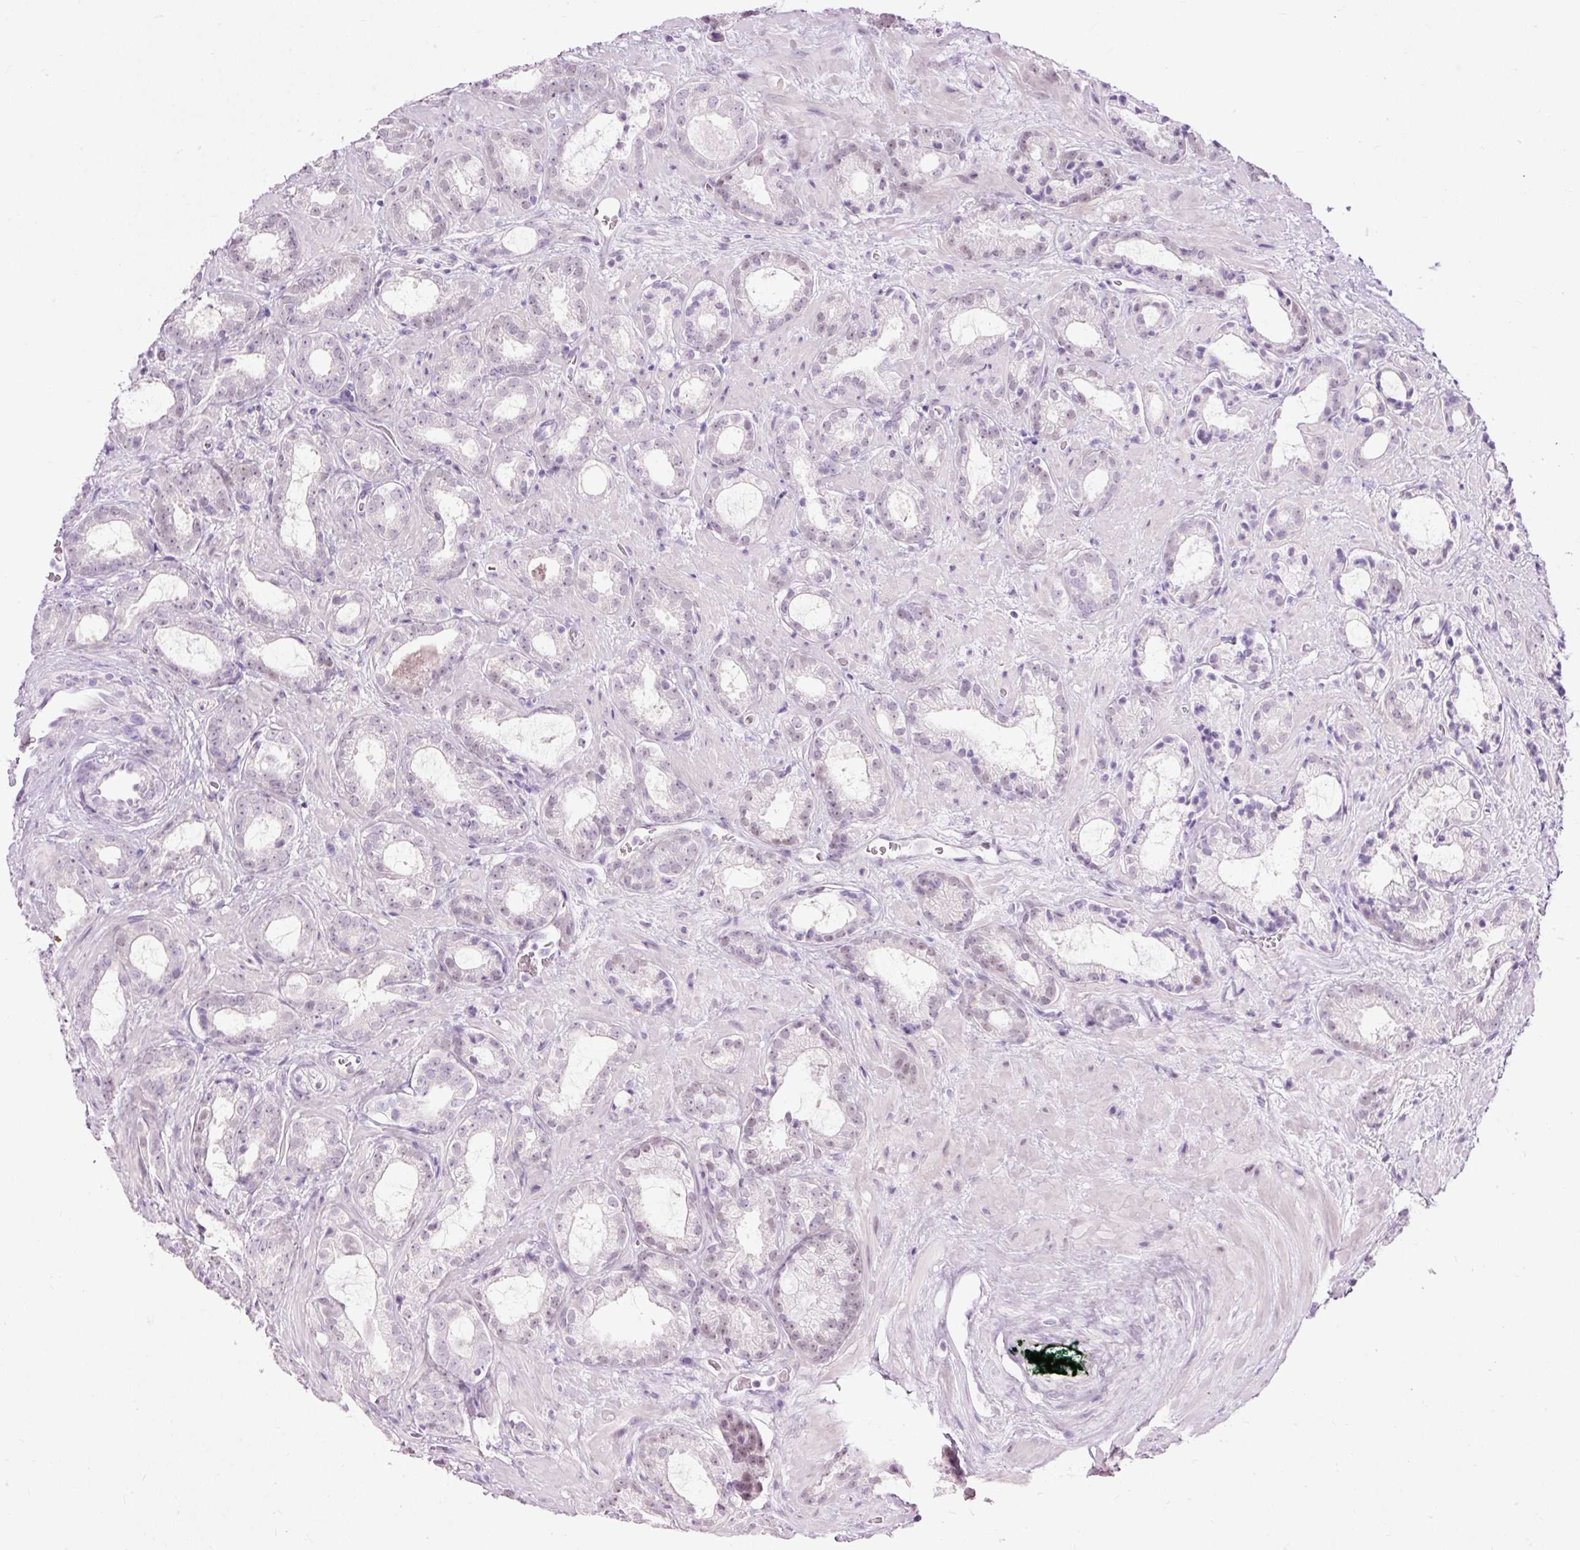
{"staining": {"intensity": "weak", "quantity": "25%-75%", "location": "nuclear"}, "tissue": "prostate cancer", "cell_type": "Tumor cells", "image_type": "cancer", "snomed": [{"axis": "morphology", "description": "Adenocarcinoma, Low grade"}, {"axis": "topography", "description": "Prostate"}], "caption": "Prostate low-grade adenocarcinoma was stained to show a protein in brown. There is low levels of weak nuclear staining in approximately 25%-75% of tumor cells.", "gene": "PDE6B", "patient": {"sex": "male", "age": 62}}